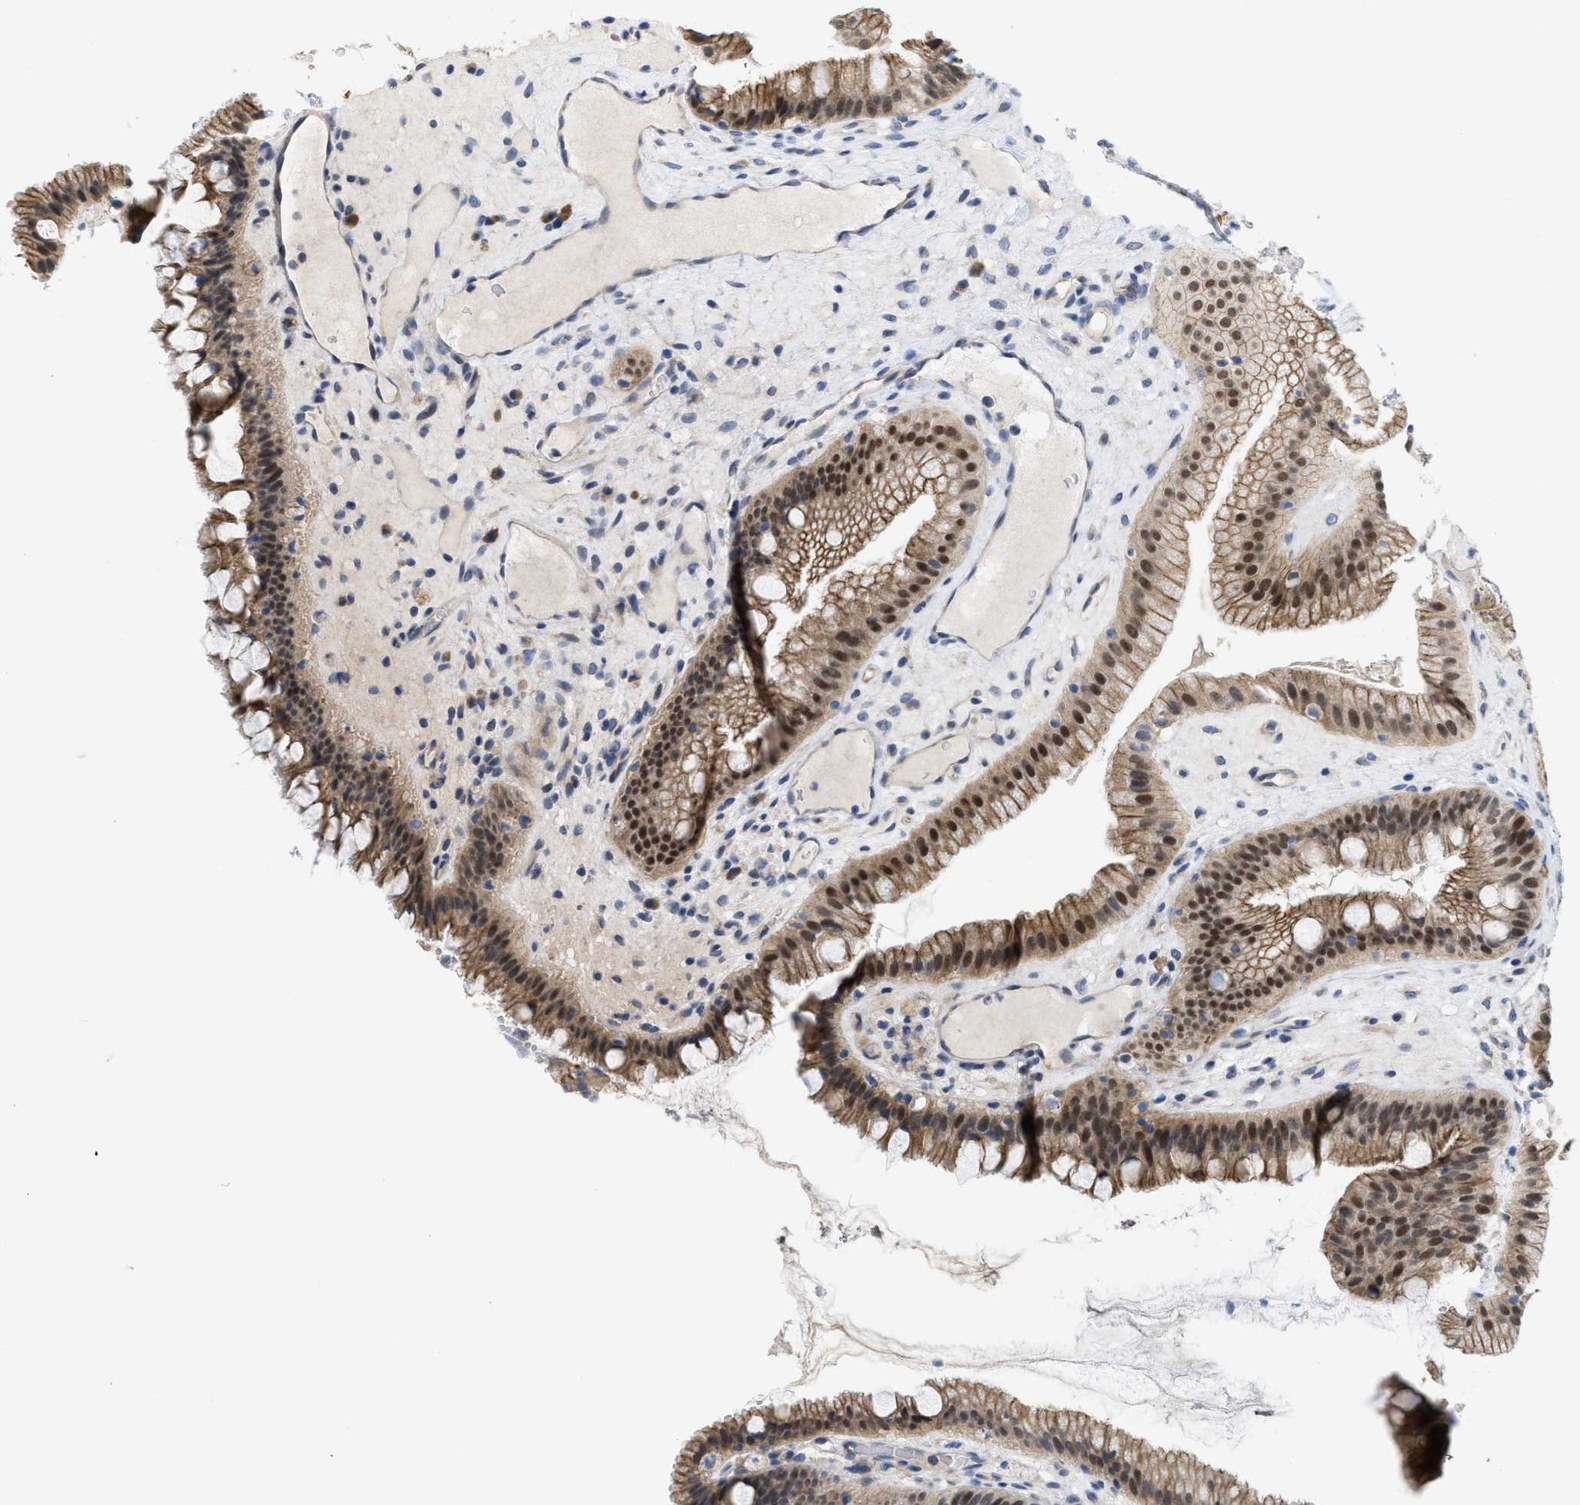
{"staining": {"intensity": "moderate", "quantity": ">75%", "location": "cytoplasmic/membranous,nuclear"}, "tissue": "gallbladder", "cell_type": "Glandular cells", "image_type": "normal", "snomed": [{"axis": "morphology", "description": "Normal tissue, NOS"}, {"axis": "topography", "description": "Gallbladder"}], "caption": "Protein staining shows moderate cytoplasmic/membranous,nuclear staining in approximately >75% of glandular cells in unremarkable gallbladder.", "gene": "CDPF1", "patient": {"sex": "male", "age": 49}}